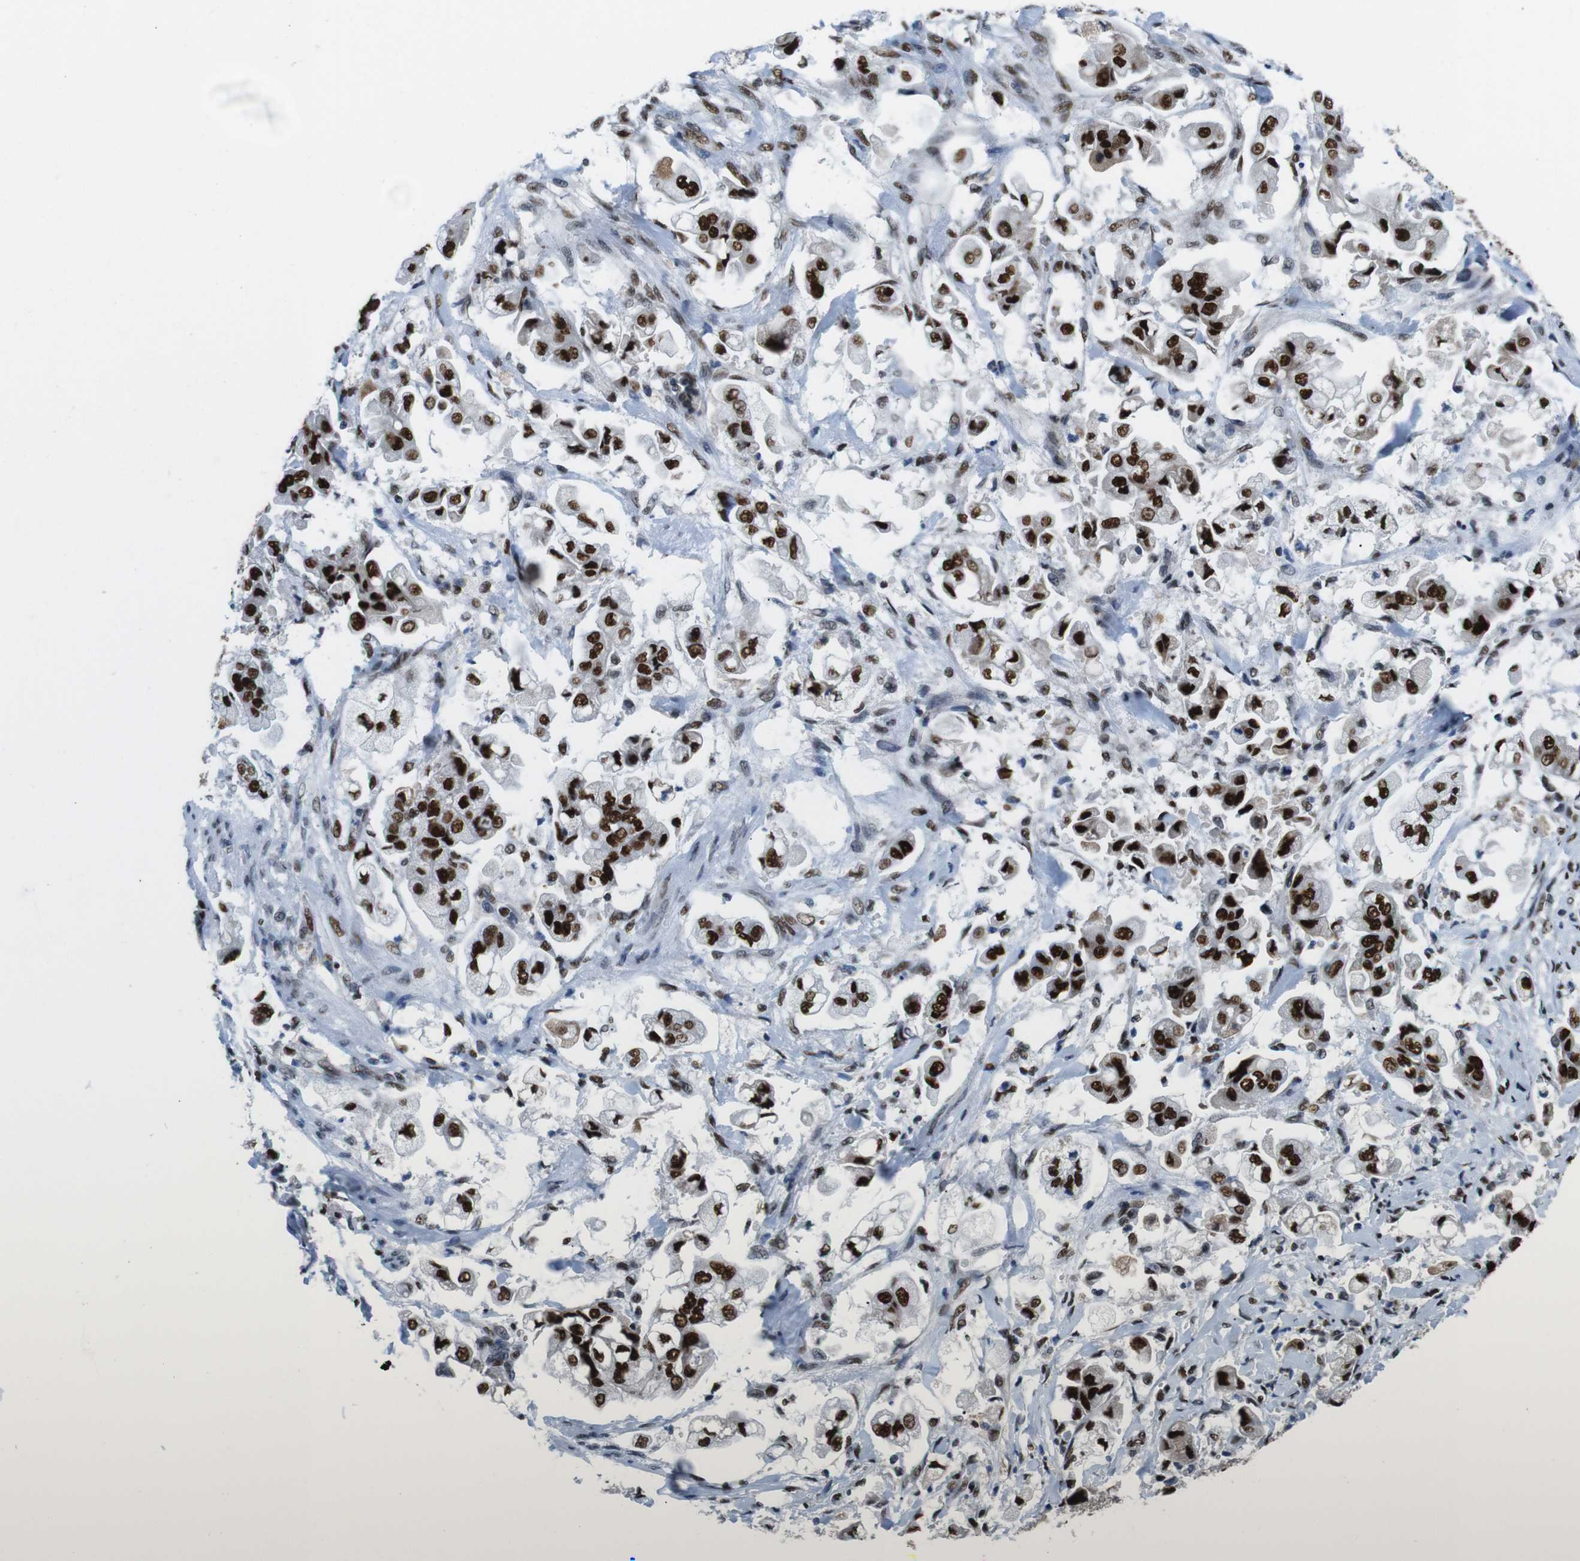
{"staining": {"intensity": "strong", "quantity": ">75%", "location": "nuclear"}, "tissue": "stomach cancer", "cell_type": "Tumor cells", "image_type": "cancer", "snomed": [{"axis": "morphology", "description": "Adenocarcinoma, NOS"}, {"axis": "topography", "description": "Stomach"}], "caption": "Immunohistochemical staining of human stomach cancer reveals high levels of strong nuclear protein expression in about >75% of tumor cells.", "gene": "PSME3", "patient": {"sex": "male", "age": 62}}